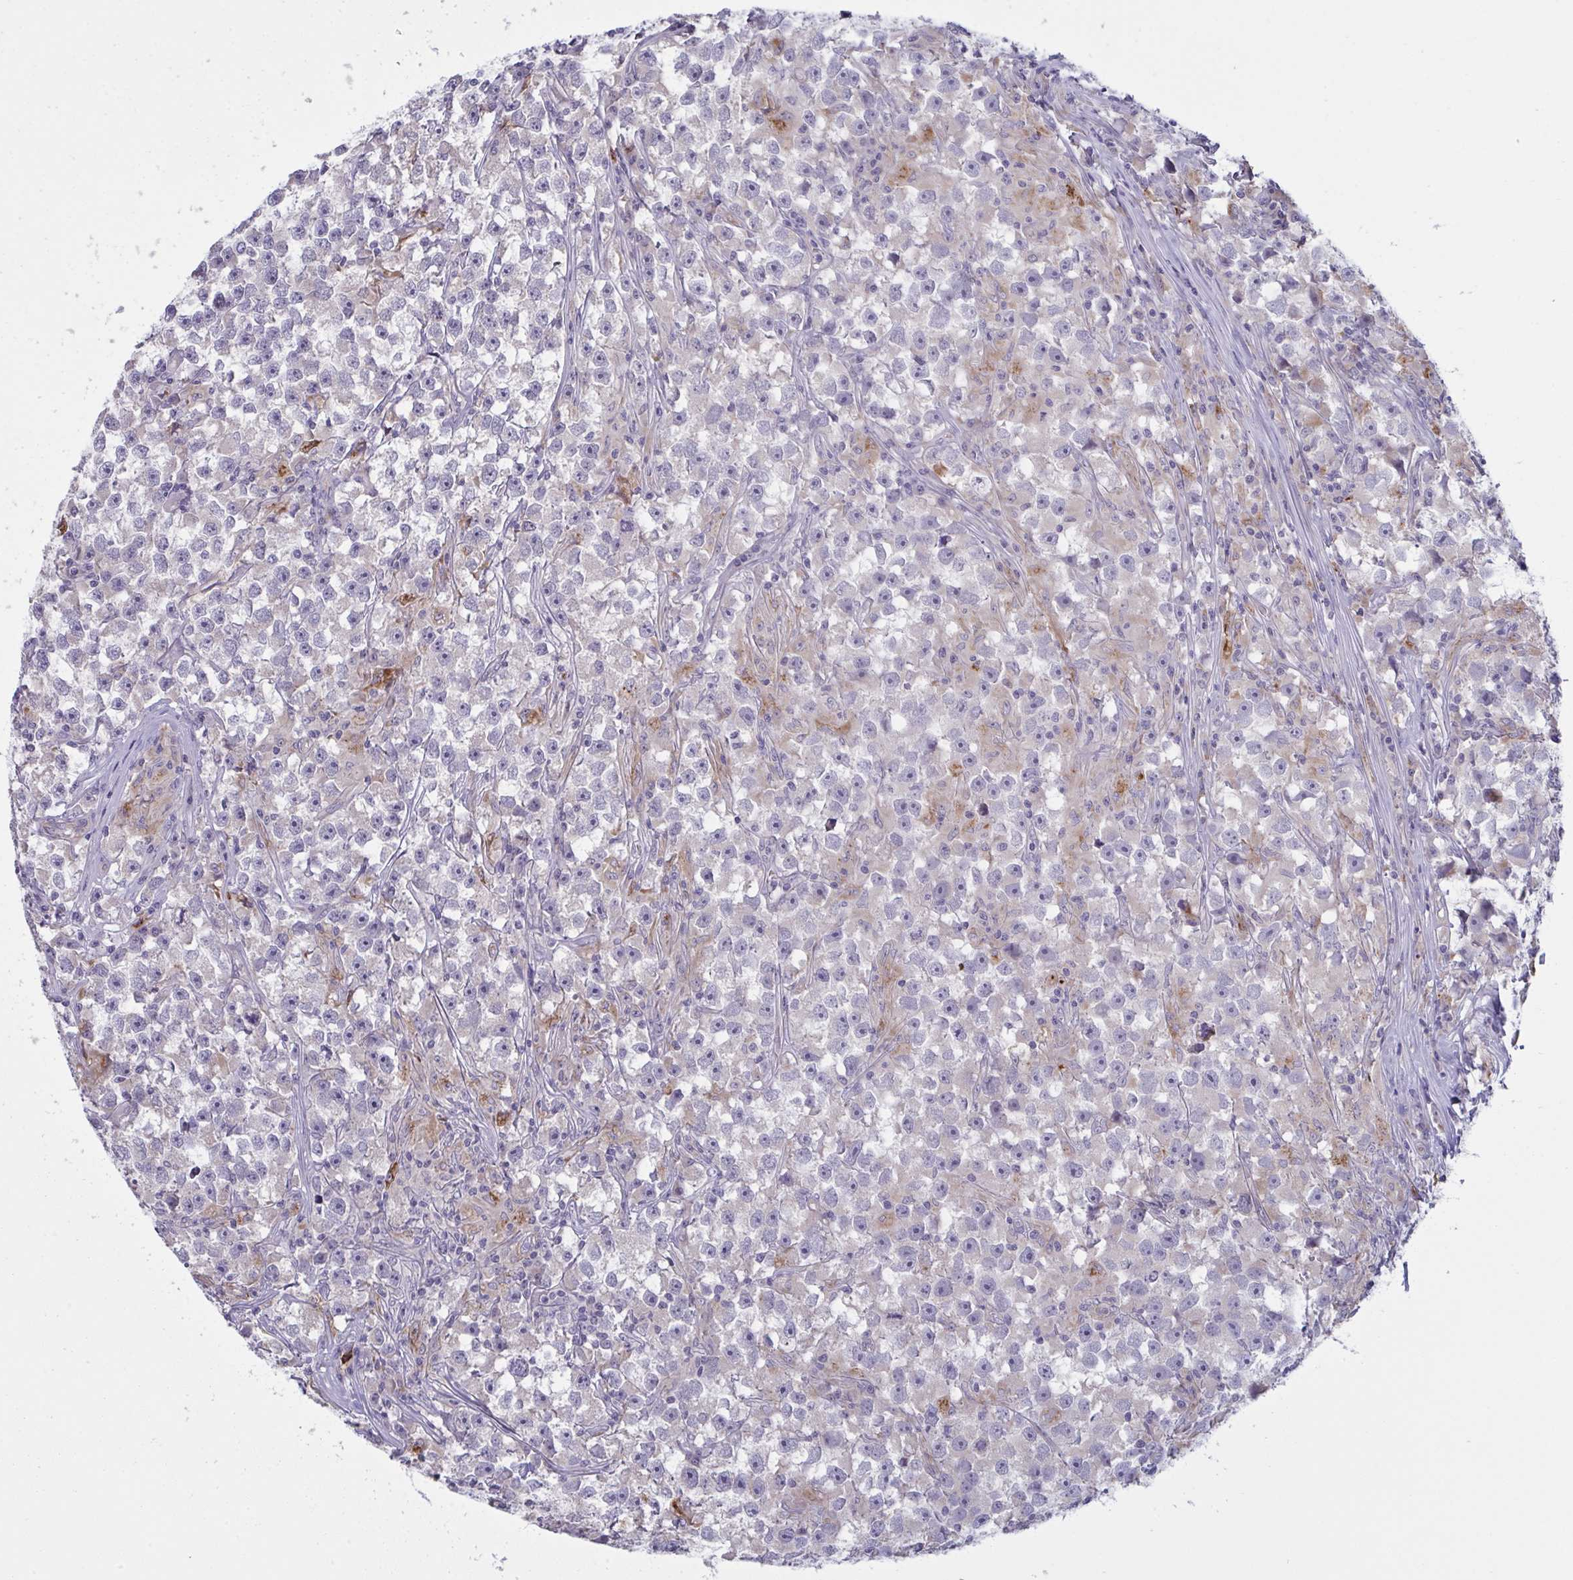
{"staining": {"intensity": "negative", "quantity": "none", "location": "none"}, "tissue": "testis cancer", "cell_type": "Tumor cells", "image_type": "cancer", "snomed": [{"axis": "morphology", "description": "Seminoma, NOS"}, {"axis": "topography", "description": "Testis"}], "caption": "Immunohistochemistry (IHC) of testis cancer (seminoma) reveals no expression in tumor cells.", "gene": "DCBLD1", "patient": {"sex": "male", "age": 33}}